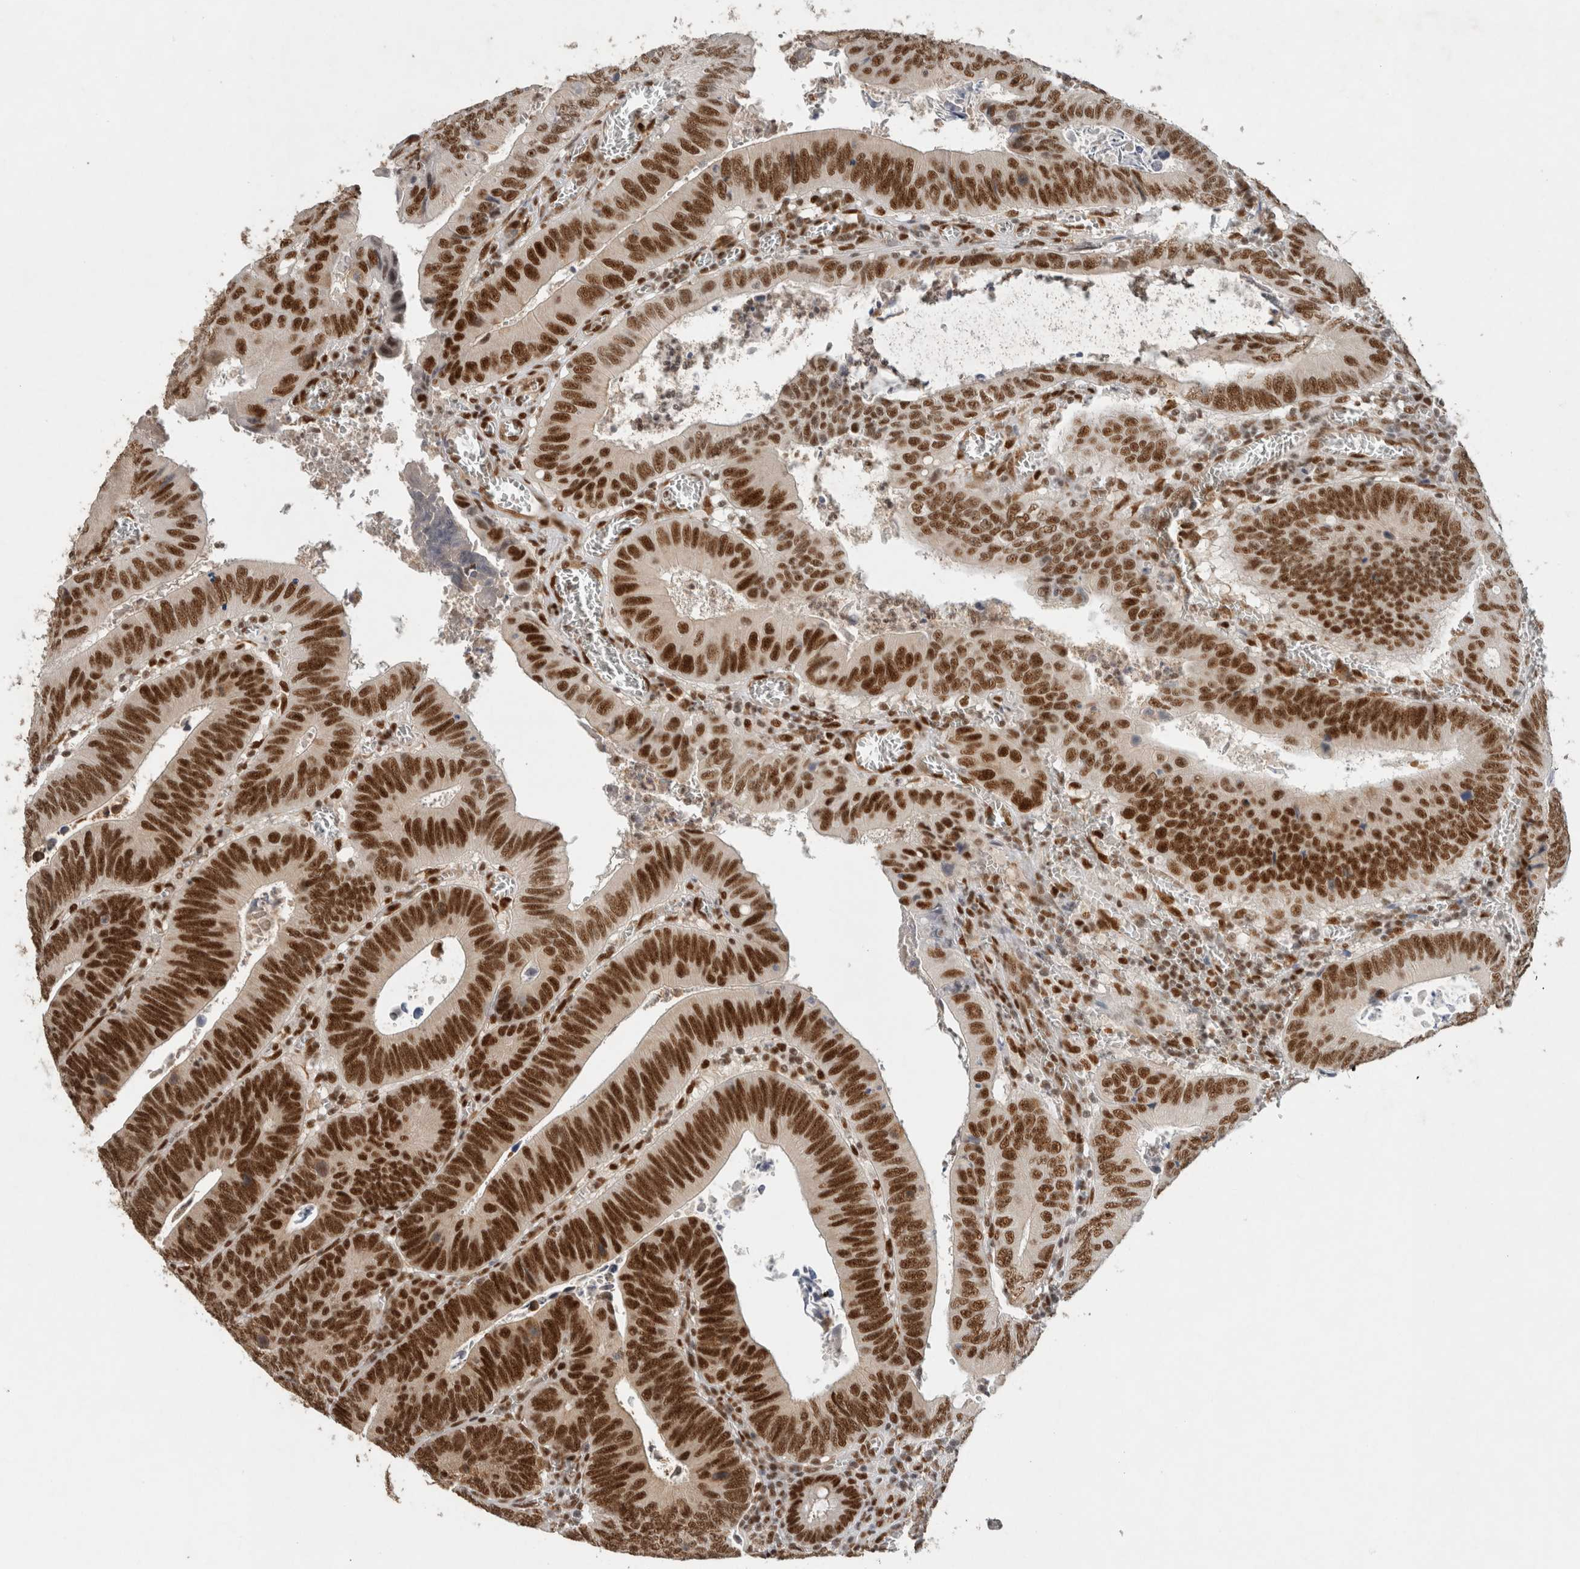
{"staining": {"intensity": "strong", "quantity": ">75%", "location": "nuclear"}, "tissue": "colorectal cancer", "cell_type": "Tumor cells", "image_type": "cancer", "snomed": [{"axis": "morphology", "description": "Inflammation, NOS"}, {"axis": "morphology", "description": "Adenocarcinoma, NOS"}, {"axis": "topography", "description": "Colon"}], "caption": "Immunohistochemistry (IHC) staining of colorectal cancer, which reveals high levels of strong nuclear positivity in approximately >75% of tumor cells indicating strong nuclear protein positivity. The staining was performed using DAB (brown) for protein detection and nuclei were counterstained in hematoxylin (blue).", "gene": "DDX42", "patient": {"sex": "male", "age": 72}}